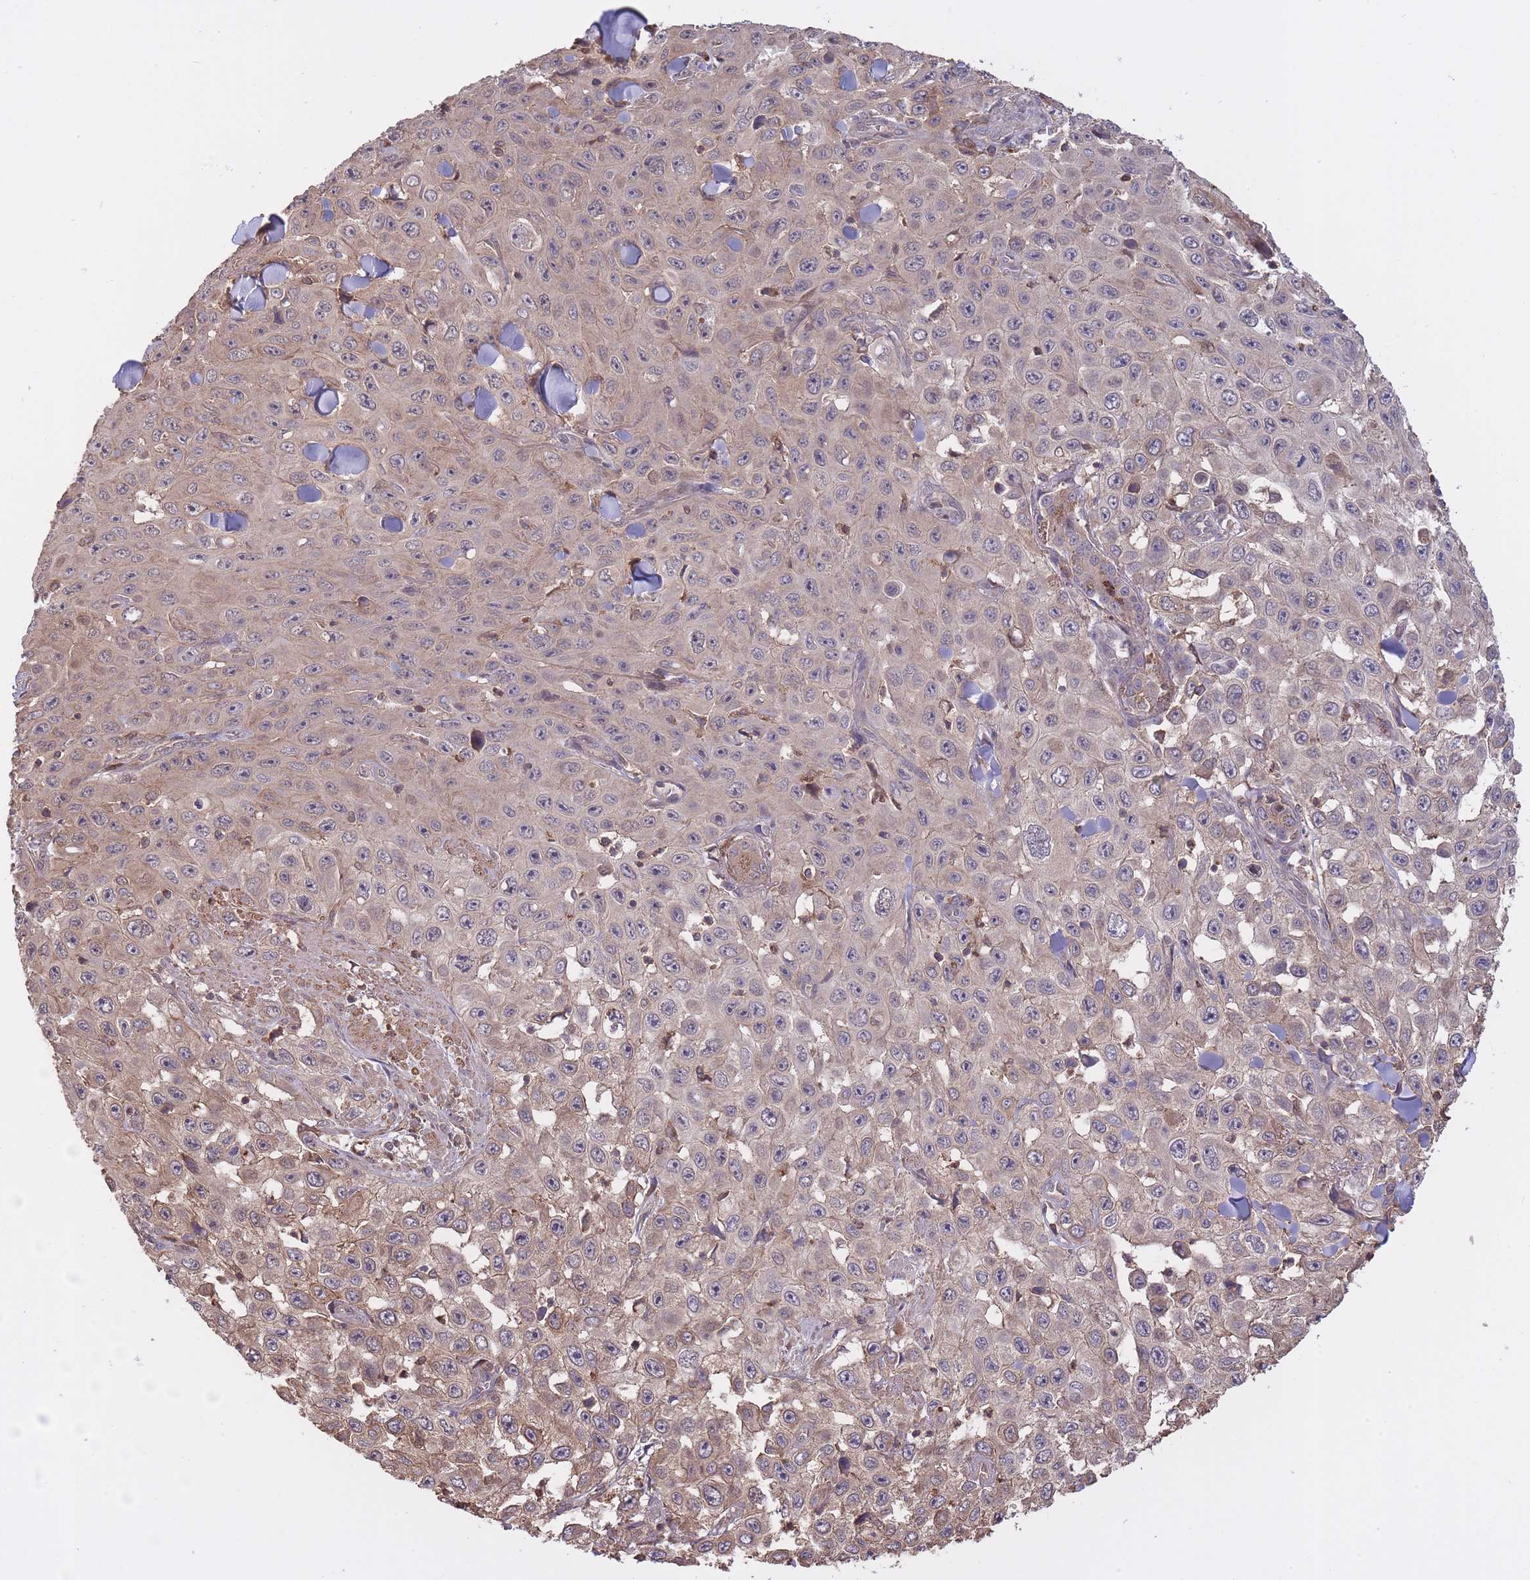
{"staining": {"intensity": "moderate", "quantity": "<25%", "location": "cytoplasmic/membranous"}, "tissue": "skin cancer", "cell_type": "Tumor cells", "image_type": "cancer", "snomed": [{"axis": "morphology", "description": "Squamous cell carcinoma, NOS"}, {"axis": "topography", "description": "Skin"}], "caption": "Immunohistochemical staining of skin cancer (squamous cell carcinoma) demonstrates low levels of moderate cytoplasmic/membranous protein expression in about <25% of tumor cells. (DAB (3,3'-diaminobenzidine) = brown stain, brightfield microscopy at high magnification).", "gene": "ZNF304", "patient": {"sex": "male", "age": 82}}